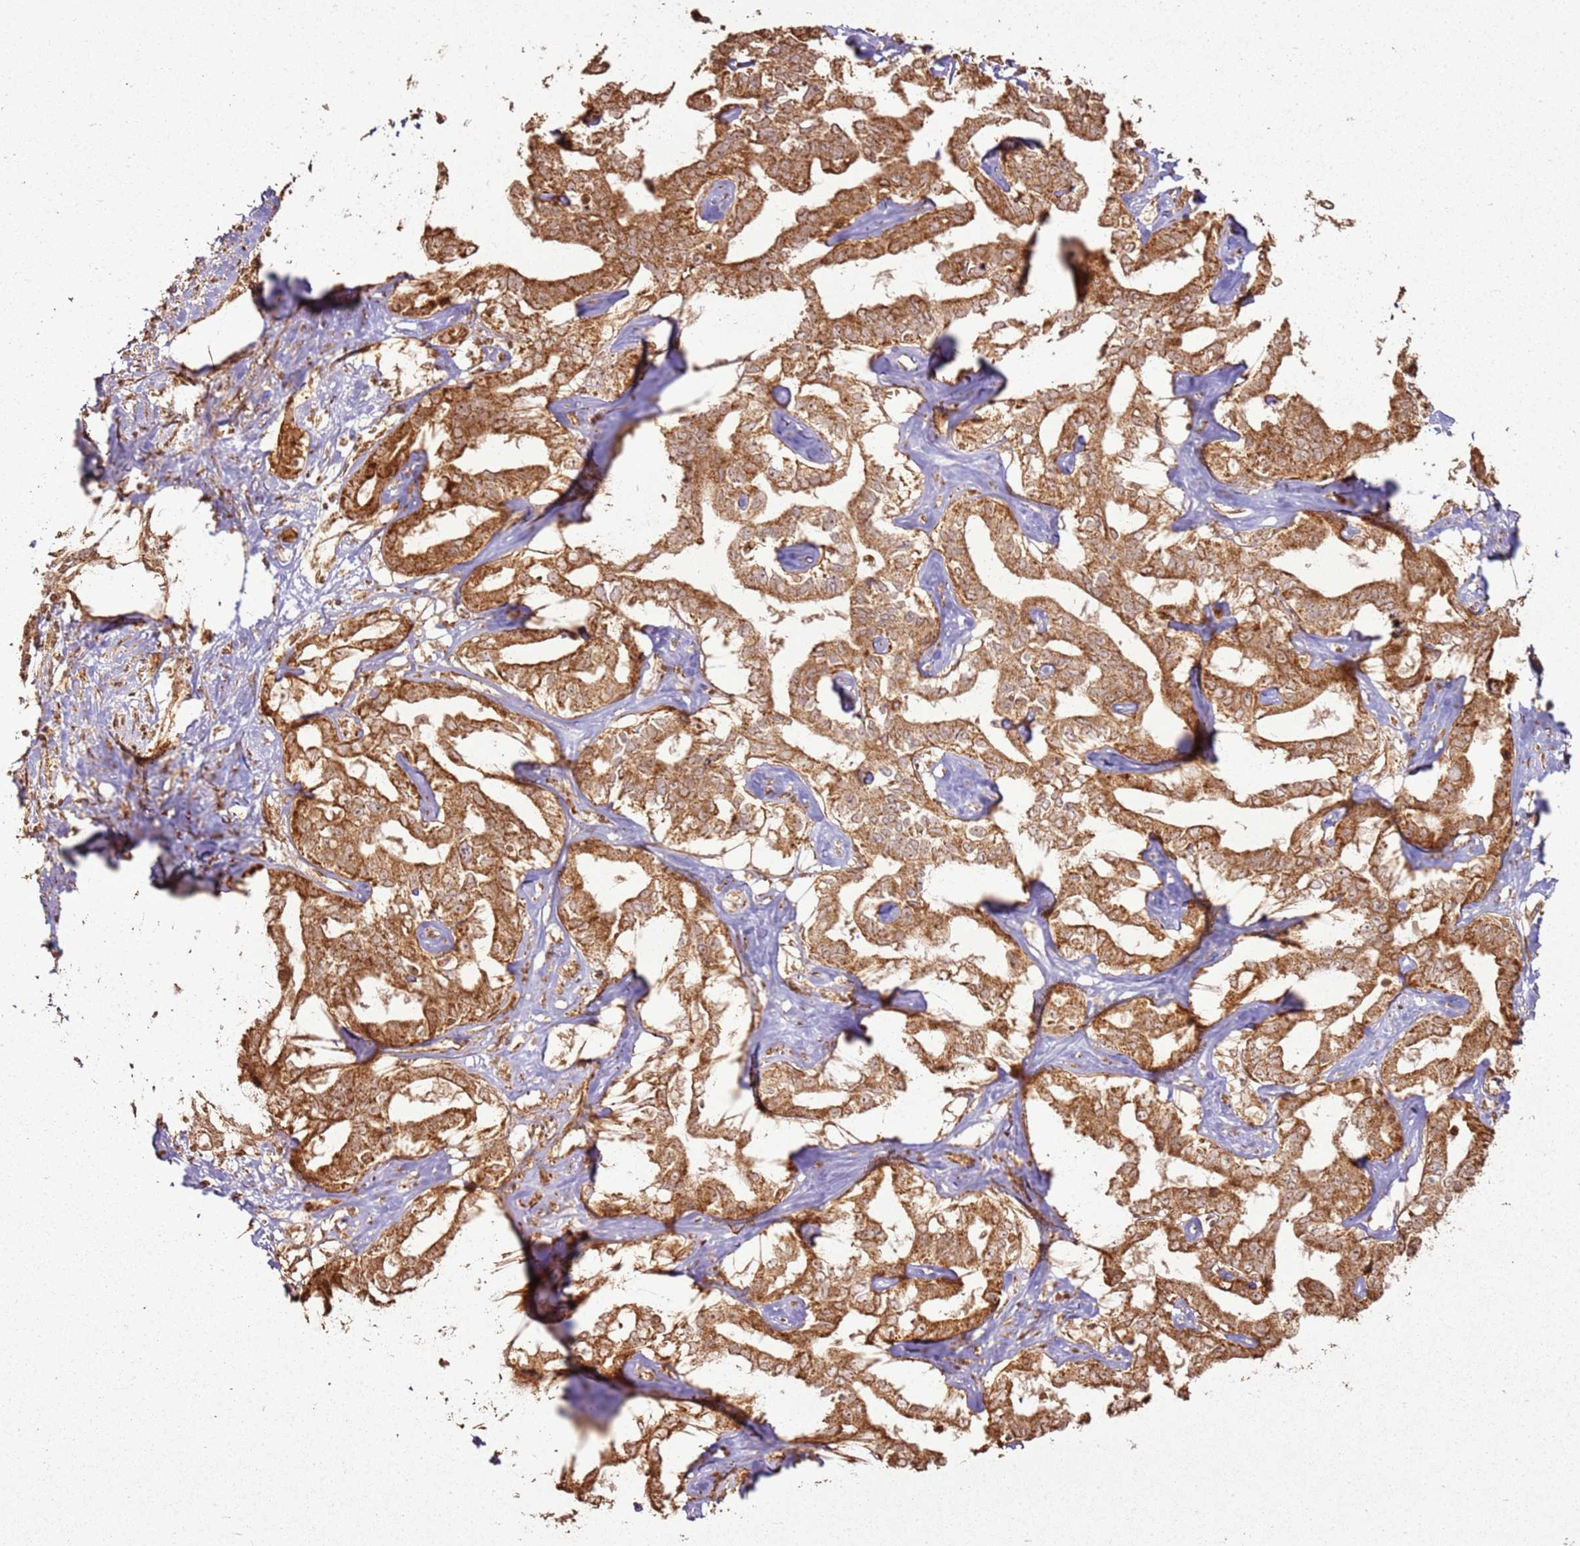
{"staining": {"intensity": "moderate", "quantity": ">75%", "location": "cytoplasmic/membranous"}, "tissue": "liver cancer", "cell_type": "Tumor cells", "image_type": "cancer", "snomed": [{"axis": "morphology", "description": "Cholangiocarcinoma"}, {"axis": "topography", "description": "Liver"}], "caption": "Human cholangiocarcinoma (liver) stained with a brown dye reveals moderate cytoplasmic/membranous positive expression in about >75% of tumor cells.", "gene": "MRPS6", "patient": {"sex": "male", "age": 59}}